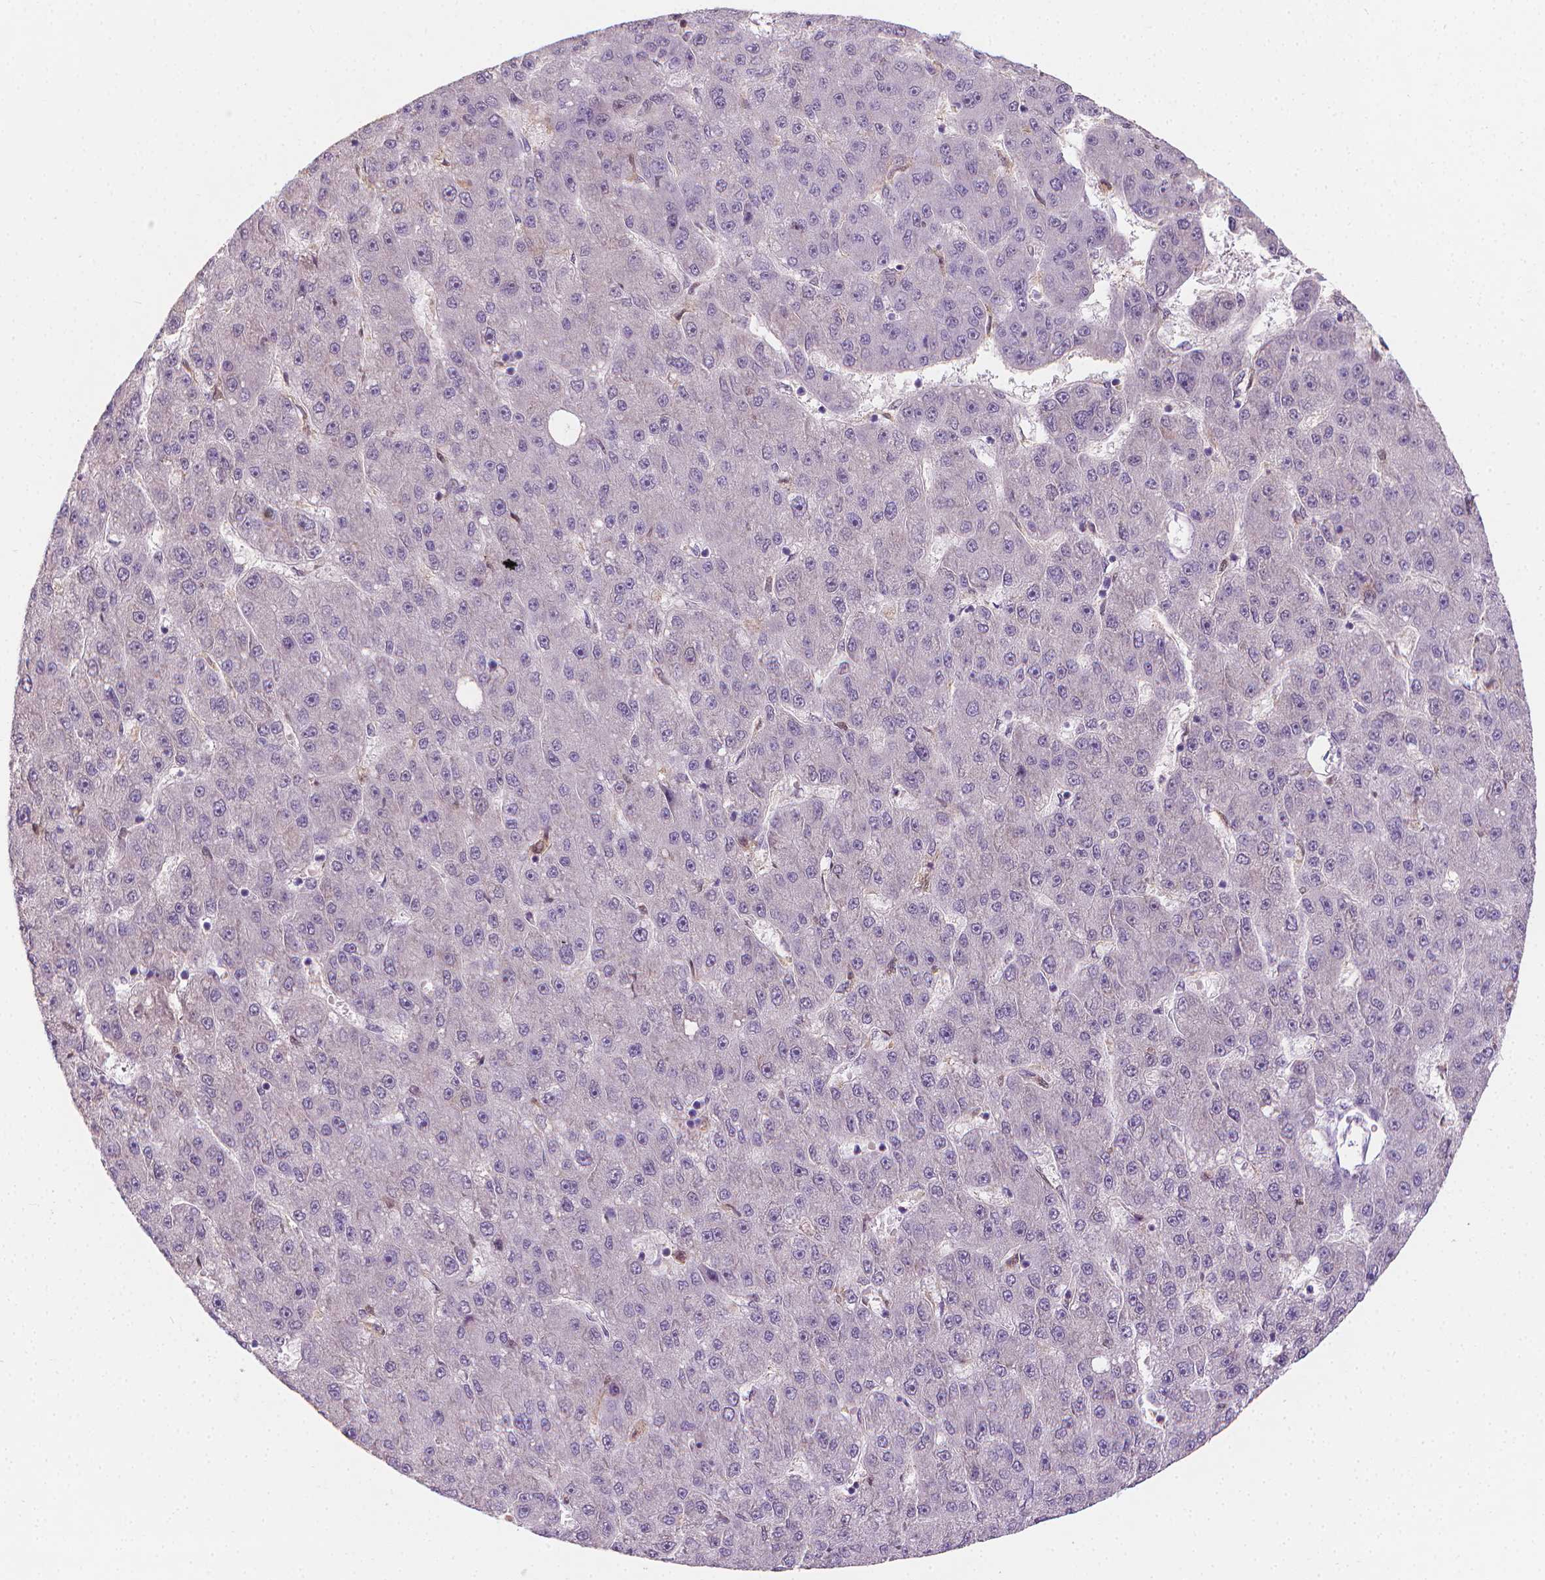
{"staining": {"intensity": "negative", "quantity": "none", "location": "none"}, "tissue": "liver cancer", "cell_type": "Tumor cells", "image_type": "cancer", "snomed": [{"axis": "morphology", "description": "Carcinoma, Hepatocellular, NOS"}, {"axis": "topography", "description": "Liver"}], "caption": "High magnification brightfield microscopy of hepatocellular carcinoma (liver) stained with DAB (3,3'-diaminobenzidine) (brown) and counterstained with hematoxylin (blue): tumor cells show no significant expression.", "gene": "TNFAIP2", "patient": {"sex": "male", "age": 67}}